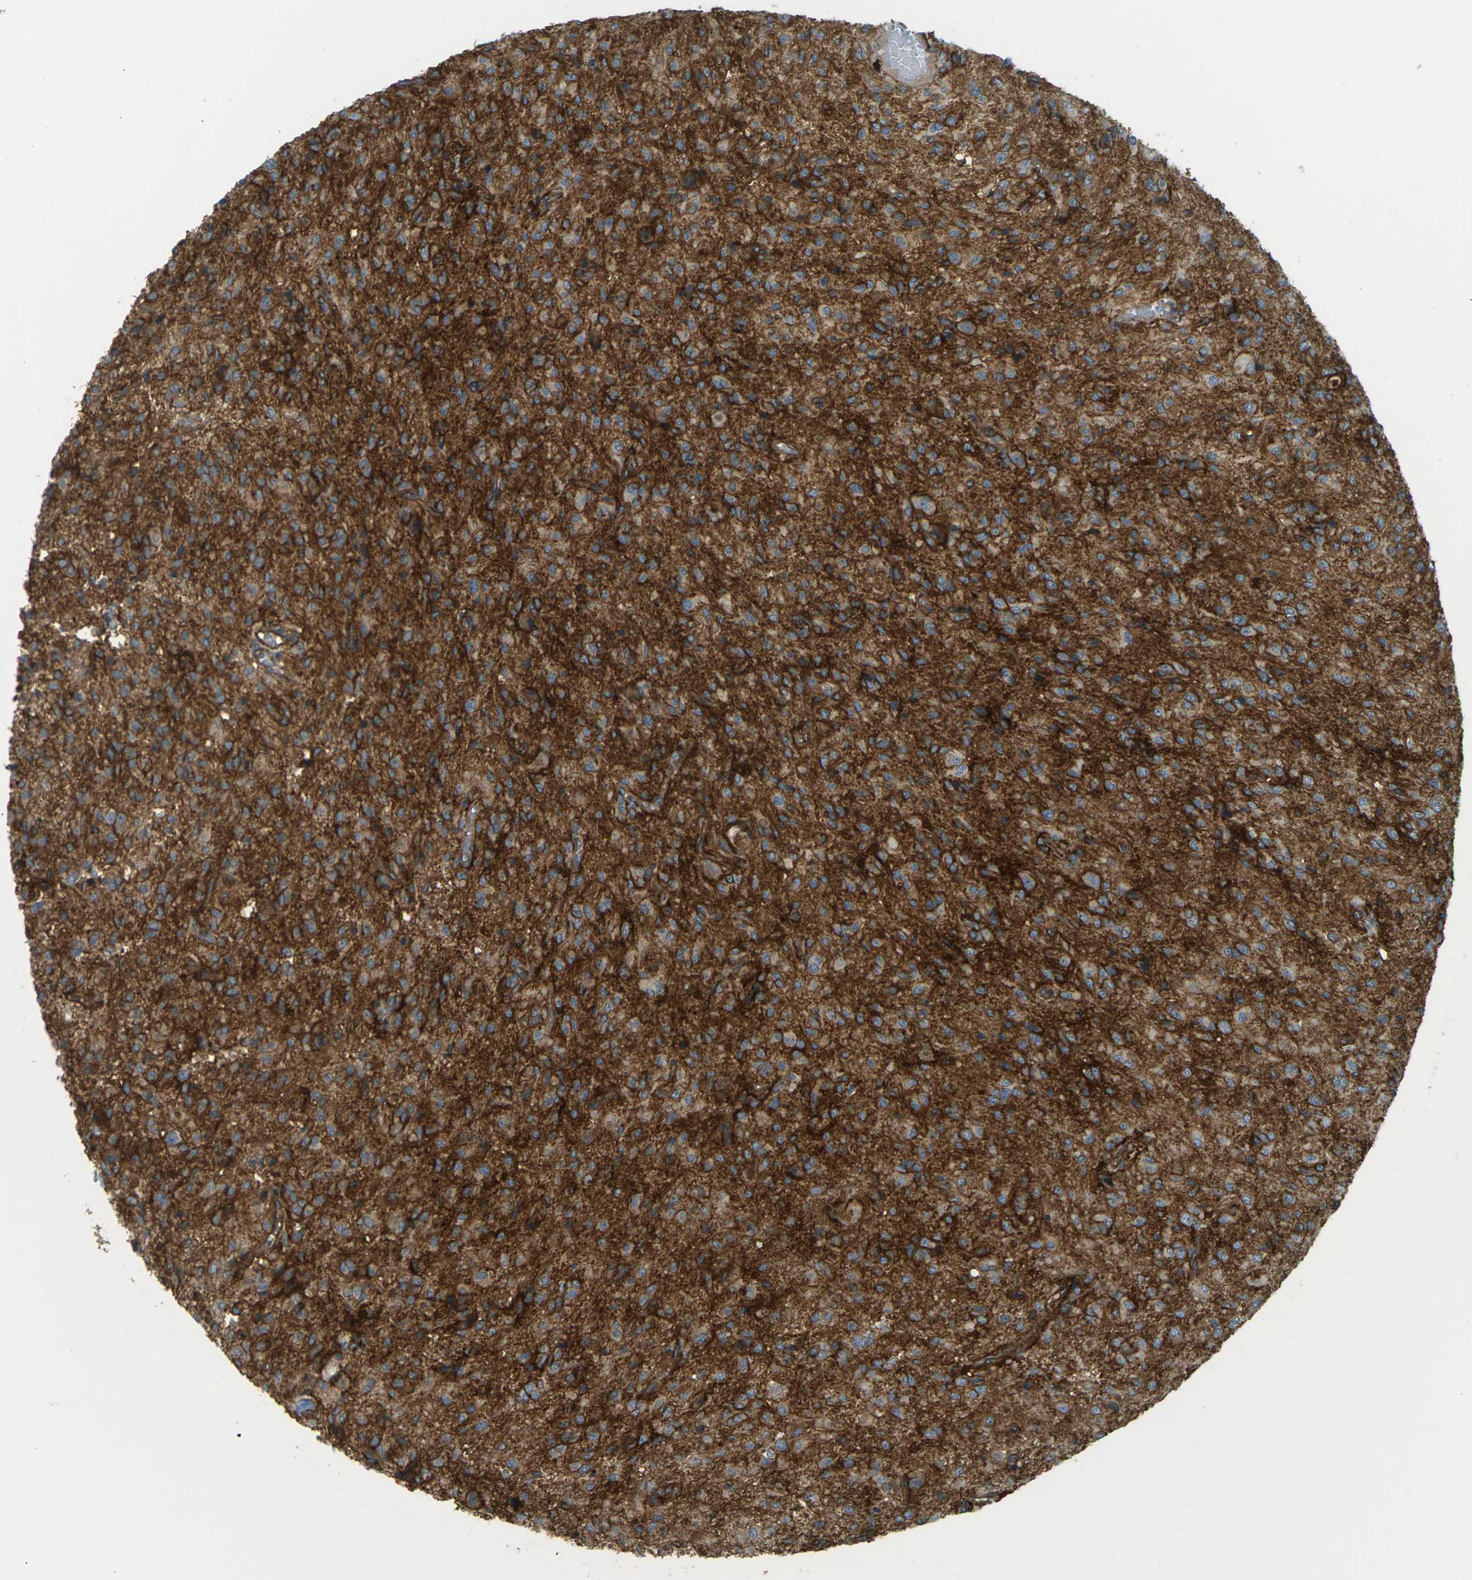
{"staining": {"intensity": "strong", "quantity": ">75%", "location": "cytoplasmic/membranous"}, "tissue": "glioma", "cell_type": "Tumor cells", "image_type": "cancer", "snomed": [{"axis": "morphology", "description": "Glioma, malignant, High grade"}, {"axis": "topography", "description": "Brain"}], "caption": "Malignant high-grade glioma stained with a brown dye demonstrates strong cytoplasmic/membranous positive positivity in about >75% of tumor cells.", "gene": "S1PR1", "patient": {"sex": "female", "age": 59}}